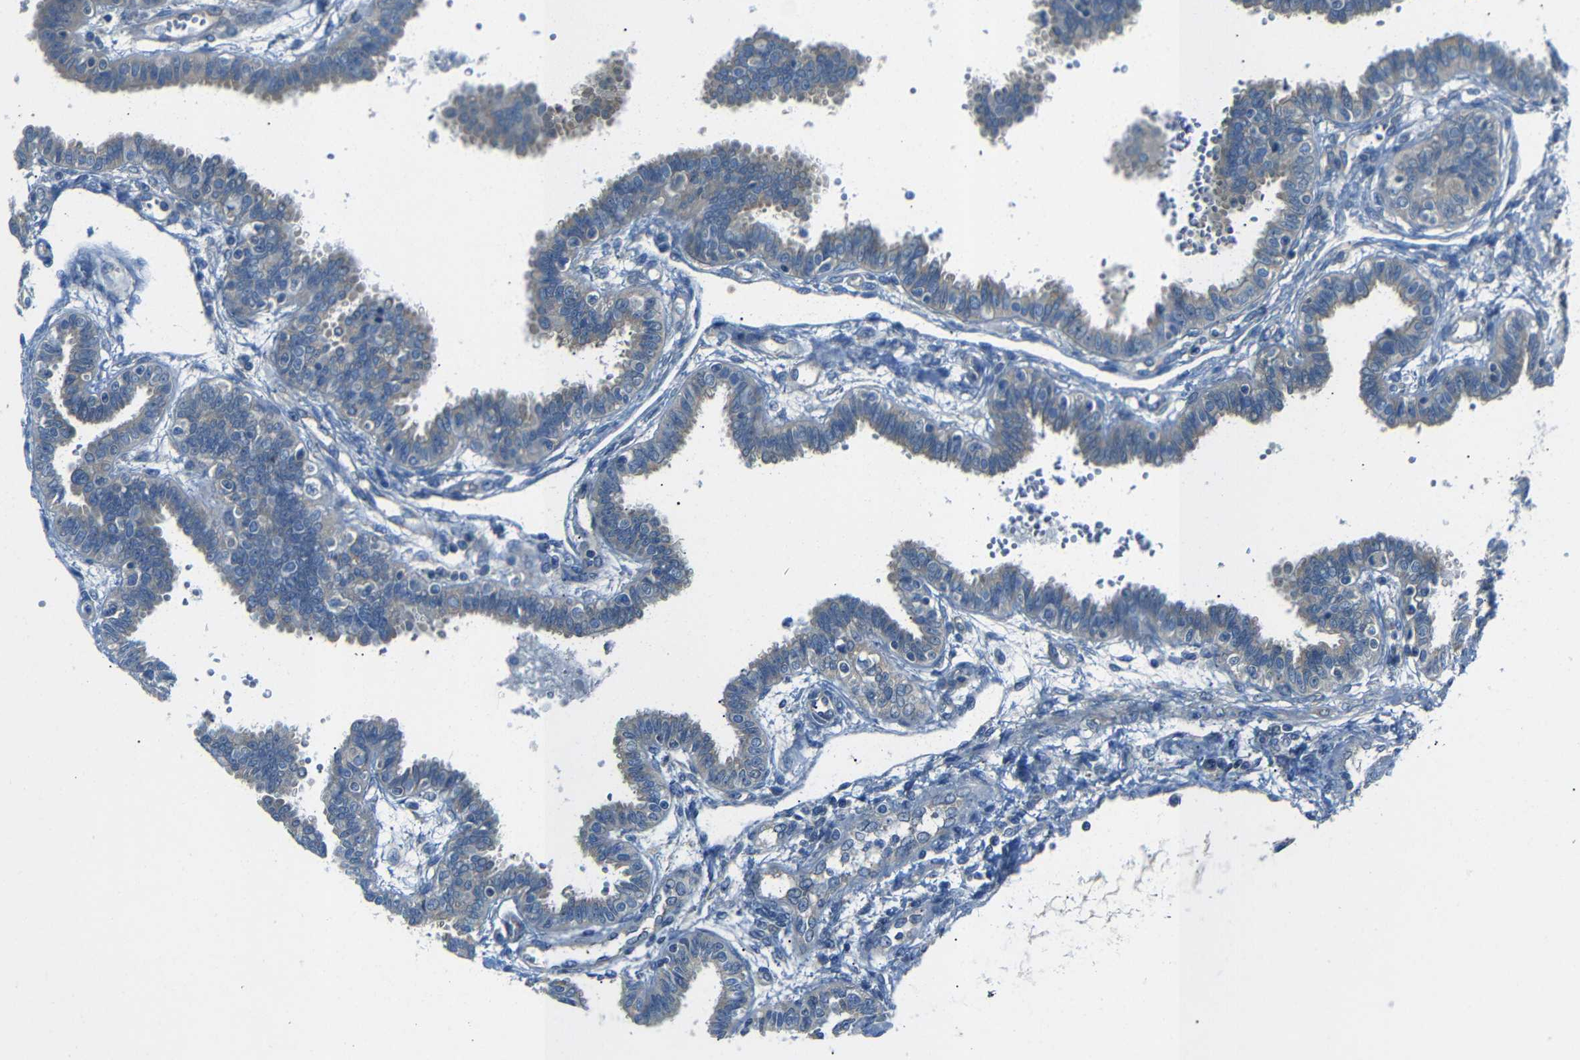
{"staining": {"intensity": "weak", "quantity": "<25%", "location": "cytoplasmic/membranous"}, "tissue": "fallopian tube", "cell_type": "Glandular cells", "image_type": "normal", "snomed": [{"axis": "morphology", "description": "Normal tissue, NOS"}, {"axis": "topography", "description": "Fallopian tube"}], "caption": "This micrograph is of benign fallopian tube stained with immunohistochemistry to label a protein in brown with the nuclei are counter-stained blue. There is no expression in glandular cells. Brightfield microscopy of IHC stained with DAB (brown) and hematoxylin (blue), captured at high magnification.", "gene": "DCP1A", "patient": {"sex": "female", "age": 32}}